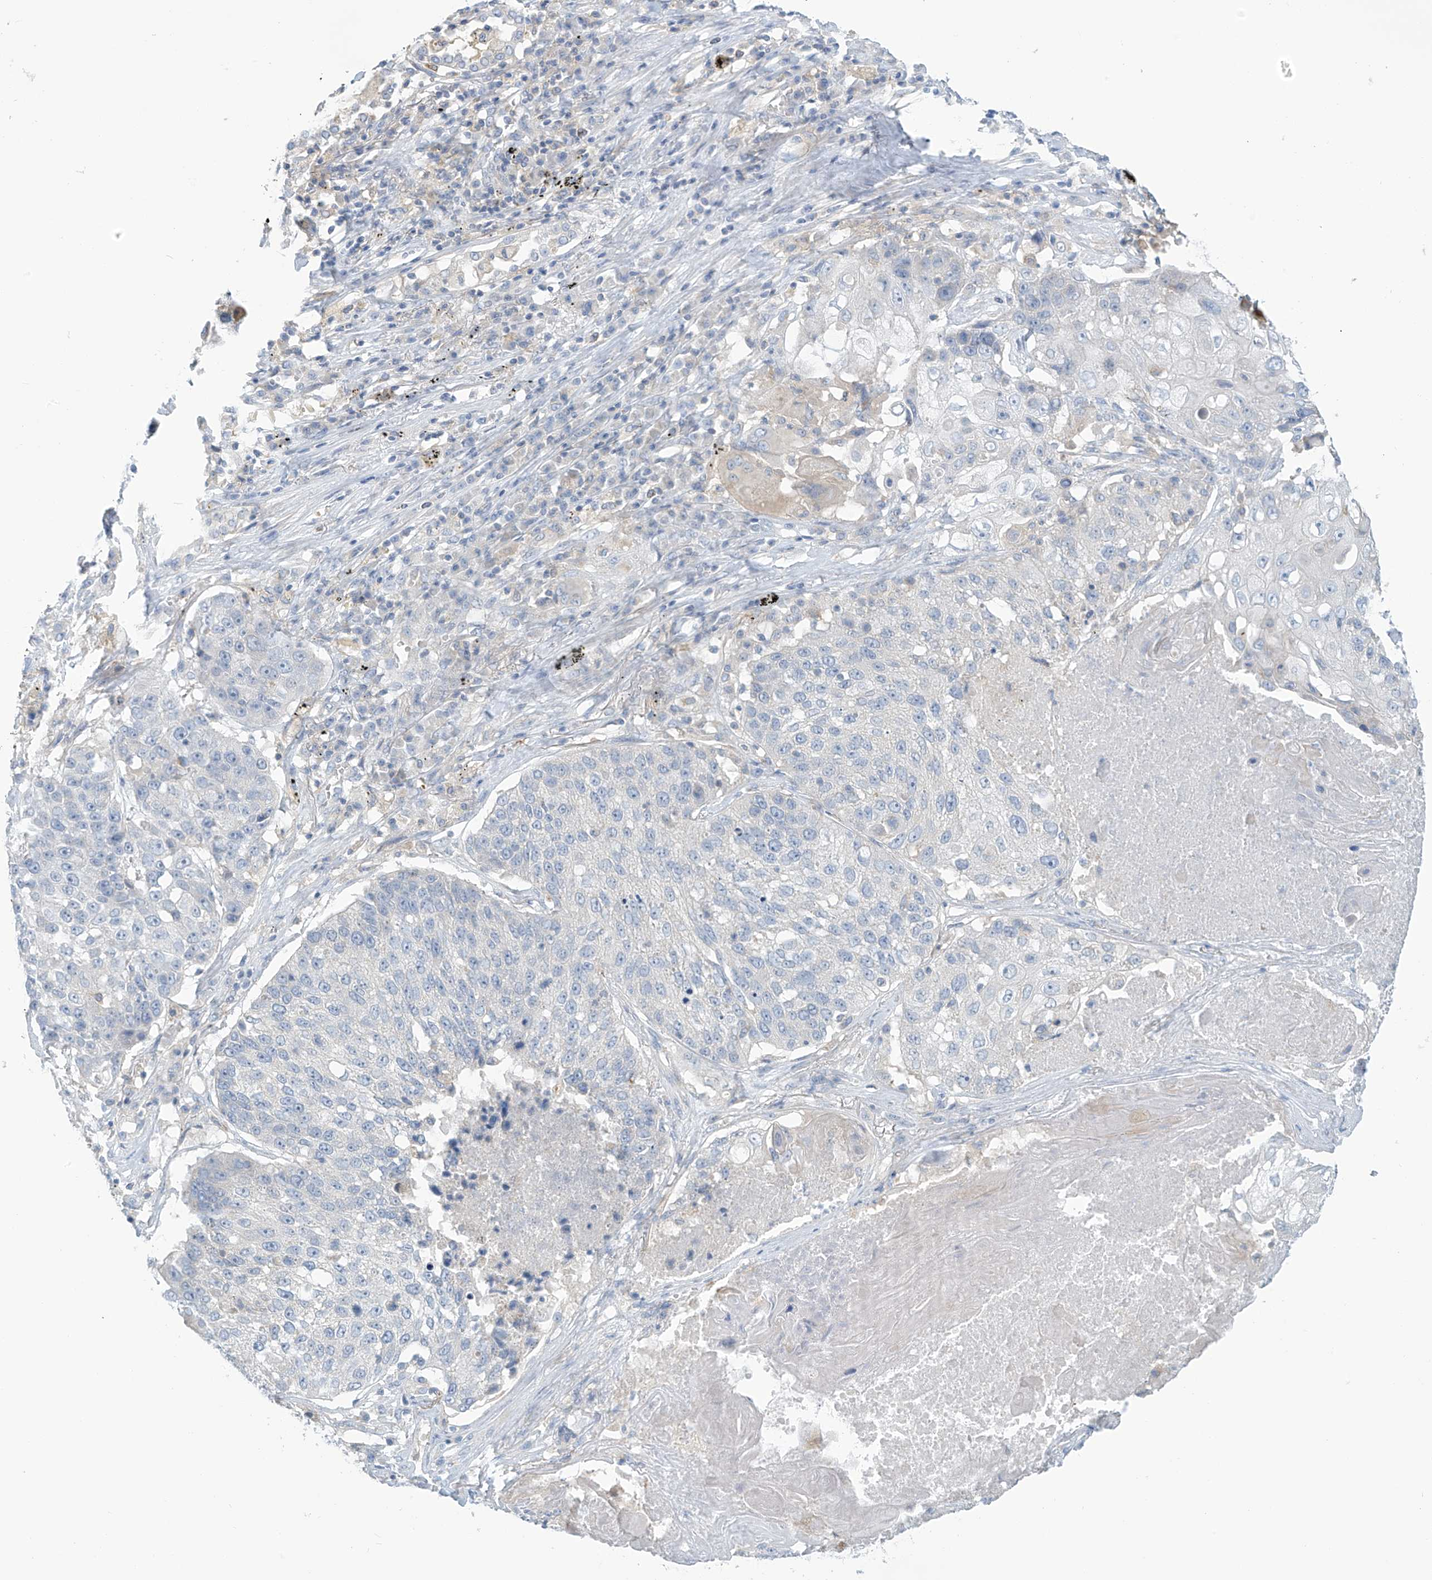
{"staining": {"intensity": "negative", "quantity": "none", "location": "none"}, "tissue": "lung cancer", "cell_type": "Tumor cells", "image_type": "cancer", "snomed": [{"axis": "morphology", "description": "Squamous cell carcinoma, NOS"}, {"axis": "topography", "description": "Lung"}], "caption": "A histopathology image of lung cancer (squamous cell carcinoma) stained for a protein exhibits no brown staining in tumor cells.", "gene": "SLC6A12", "patient": {"sex": "male", "age": 61}}